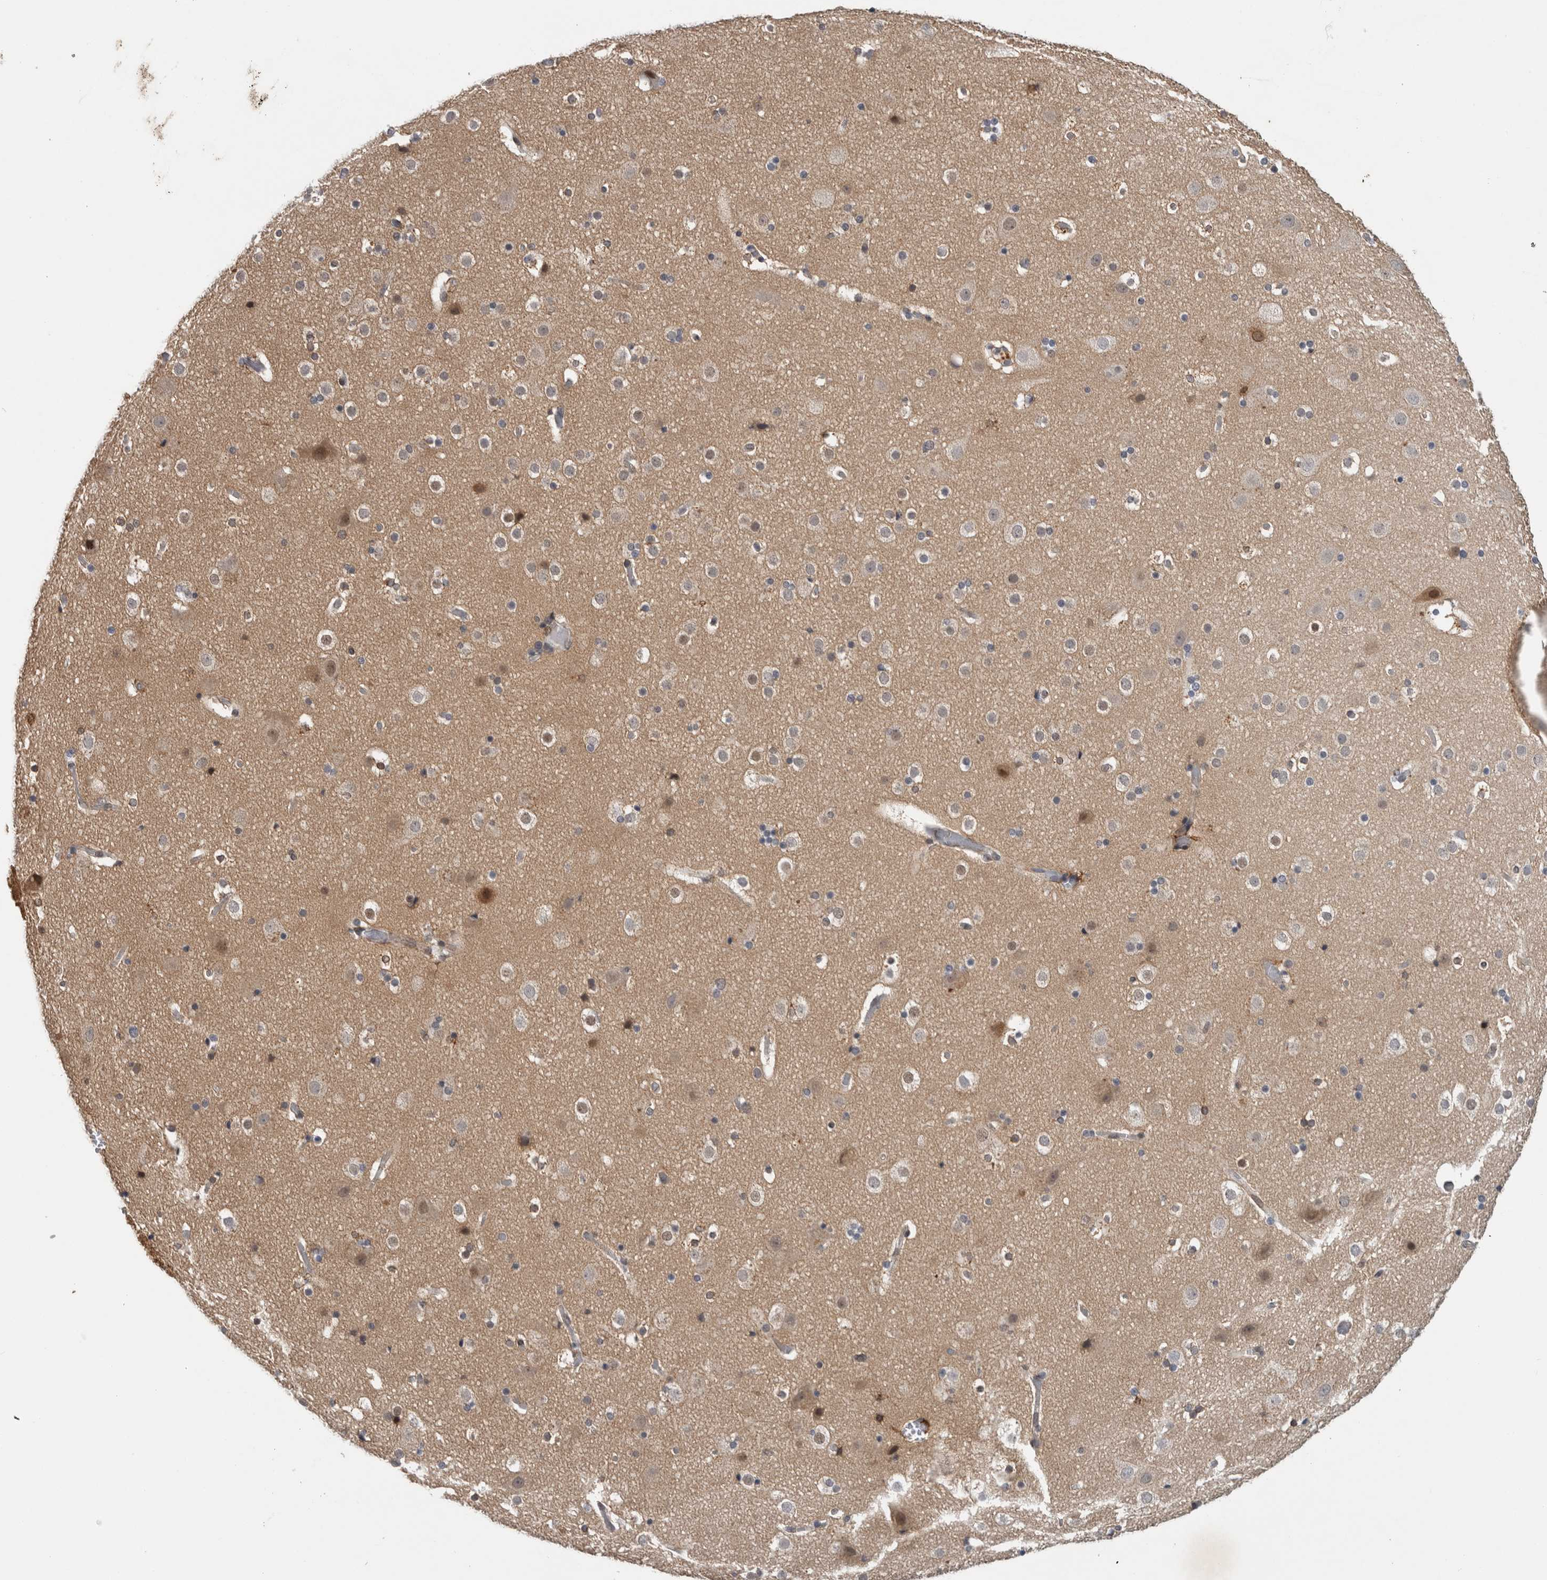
{"staining": {"intensity": "weak", "quantity": "25%-75%", "location": "cytoplasmic/membranous"}, "tissue": "cerebral cortex", "cell_type": "Endothelial cells", "image_type": "normal", "snomed": [{"axis": "morphology", "description": "Normal tissue, NOS"}, {"axis": "topography", "description": "Cerebral cortex"}], "caption": "DAB immunohistochemical staining of normal cerebral cortex exhibits weak cytoplasmic/membranous protein positivity in about 25%-75% of endothelial cells. (DAB IHC, brown staining for protein, blue staining for nuclei).", "gene": "PRXL2A", "patient": {"sex": "male", "age": 57}}